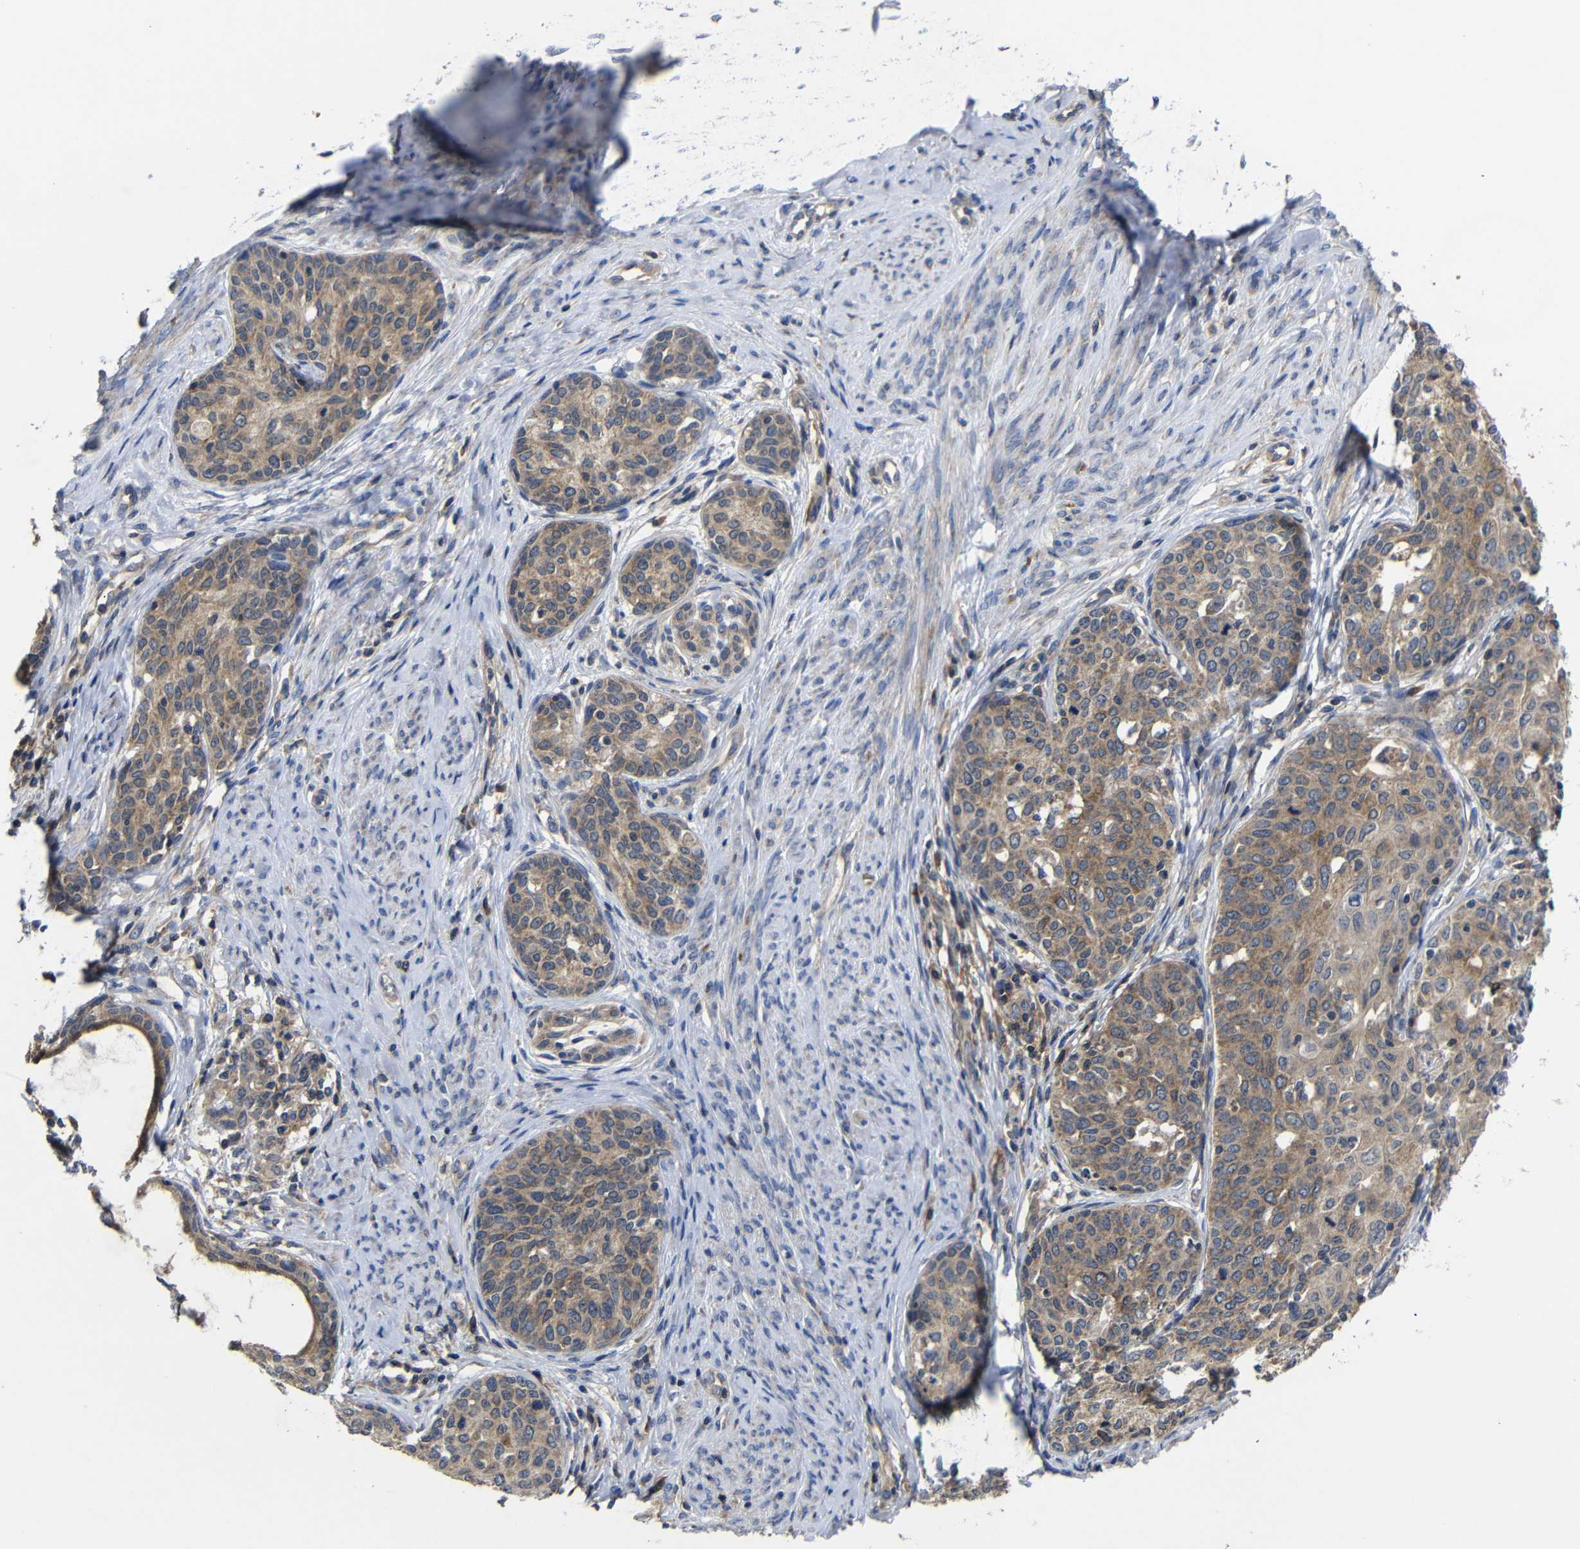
{"staining": {"intensity": "moderate", "quantity": ">75%", "location": "cytoplasmic/membranous"}, "tissue": "cervical cancer", "cell_type": "Tumor cells", "image_type": "cancer", "snomed": [{"axis": "morphology", "description": "Squamous cell carcinoma, NOS"}, {"axis": "morphology", "description": "Adenocarcinoma, NOS"}, {"axis": "topography", "description": "Cervix"}], "caption": "Protein staining by IHC reveals moderate cytoplasmic/membranous staining in approximately >75% of tumor cells in cervical squamous cell carcinoma.", "gene": "LPAR5", "patient": {"sex": "female", "age": 52}}